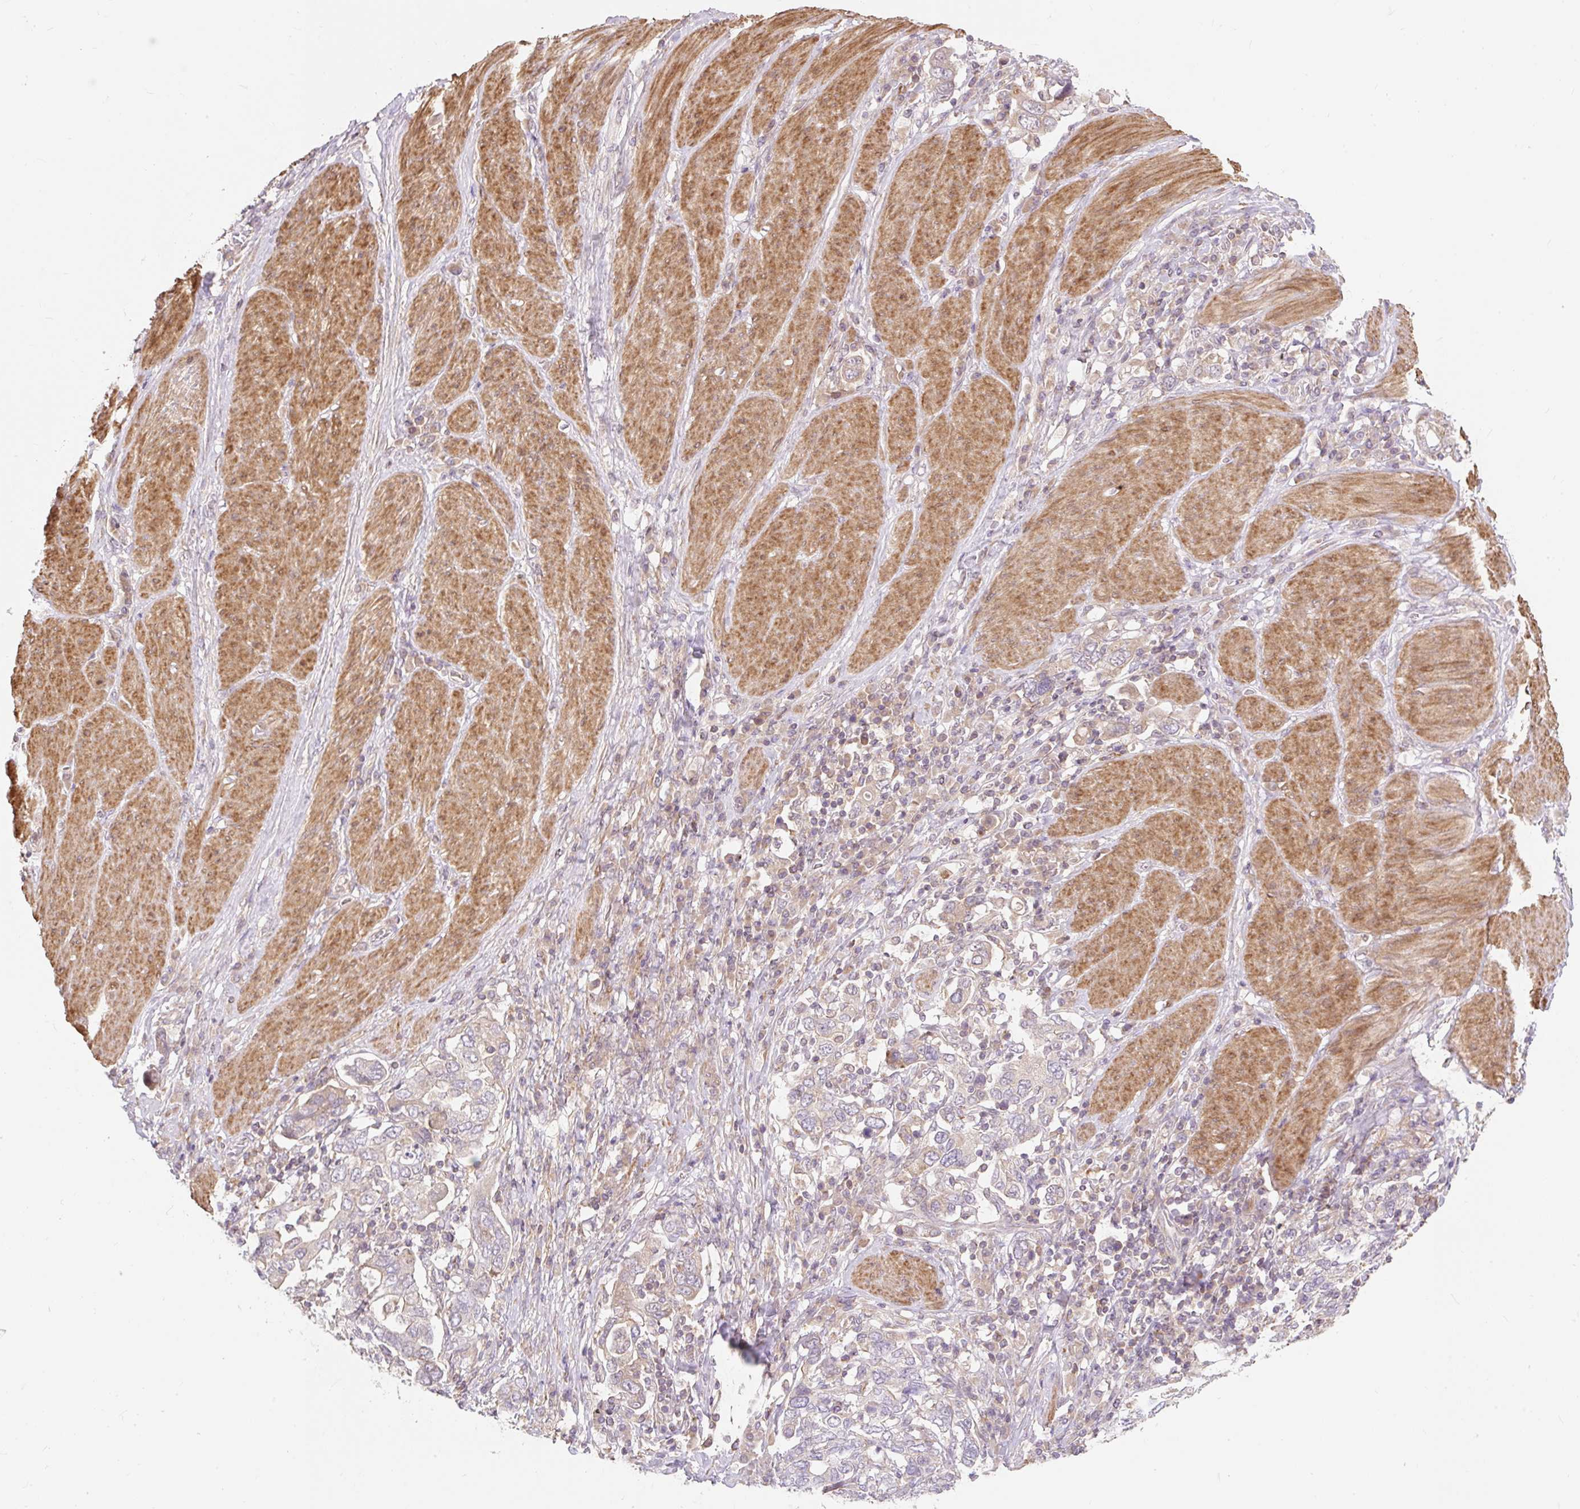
{"staining": {"intensity": "negative", "quantity": "none", "location": "none"}, "tissue": "stomach cancer", "cell_type": "Tumor cells", "image_type": "cancer", "snomed": [{"axis": "morphology", "description": "Adenocarcinoma, NOS"}, {"axis": "topography", "description": "Stomach, upper"}, {"axis": "topography", "description": "Stomach"}], "caption": "This is an immunohistochemistry (IHC) micrograph of human stomach cancer. There is no positivity in tumor cells.", "gene": "EMC10", "patient": {"sex": "male", "age": 62}}